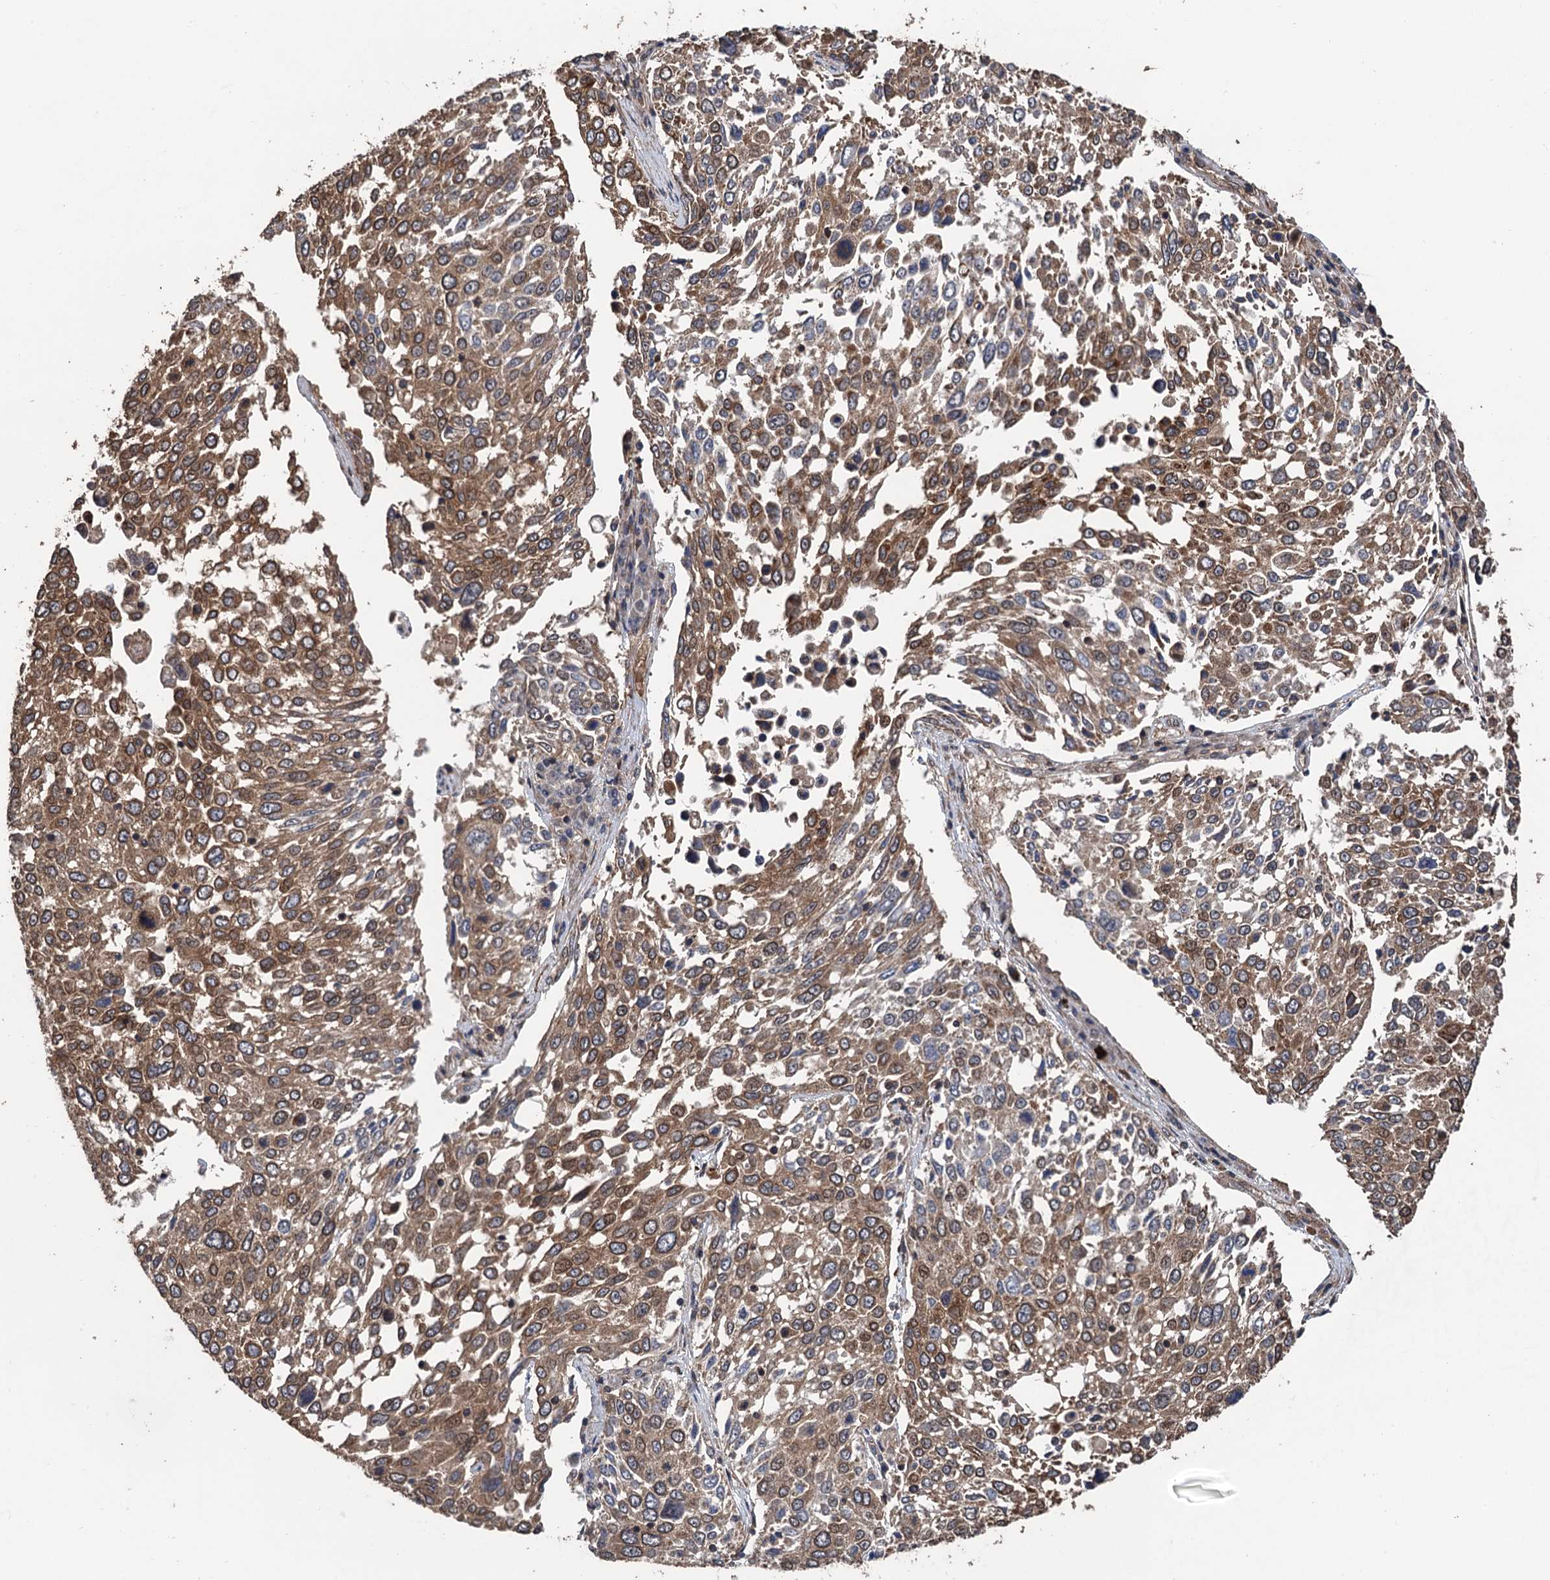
{"staining": {"intensity": "moderate", "quantity": ">75%", "location": "cytoplasmic/membranous"}, "tissue": "lung cancer", "cell_type": "Tumor cells", "image_type": "cancer", "snomed": [{"axis": "morphology", "description": "Squamous cell carcinoma, NOS"}, {"axis": "topography", "description": "Lung"}], "caption": "Protein analysis of lung squamous cell carcinoma tissue shows moderate cytoplasmic/membranous expression in about >75% of tumor cells.", "gene": "PPP4R1", "patient": {"sex": "male", "age": 65}}